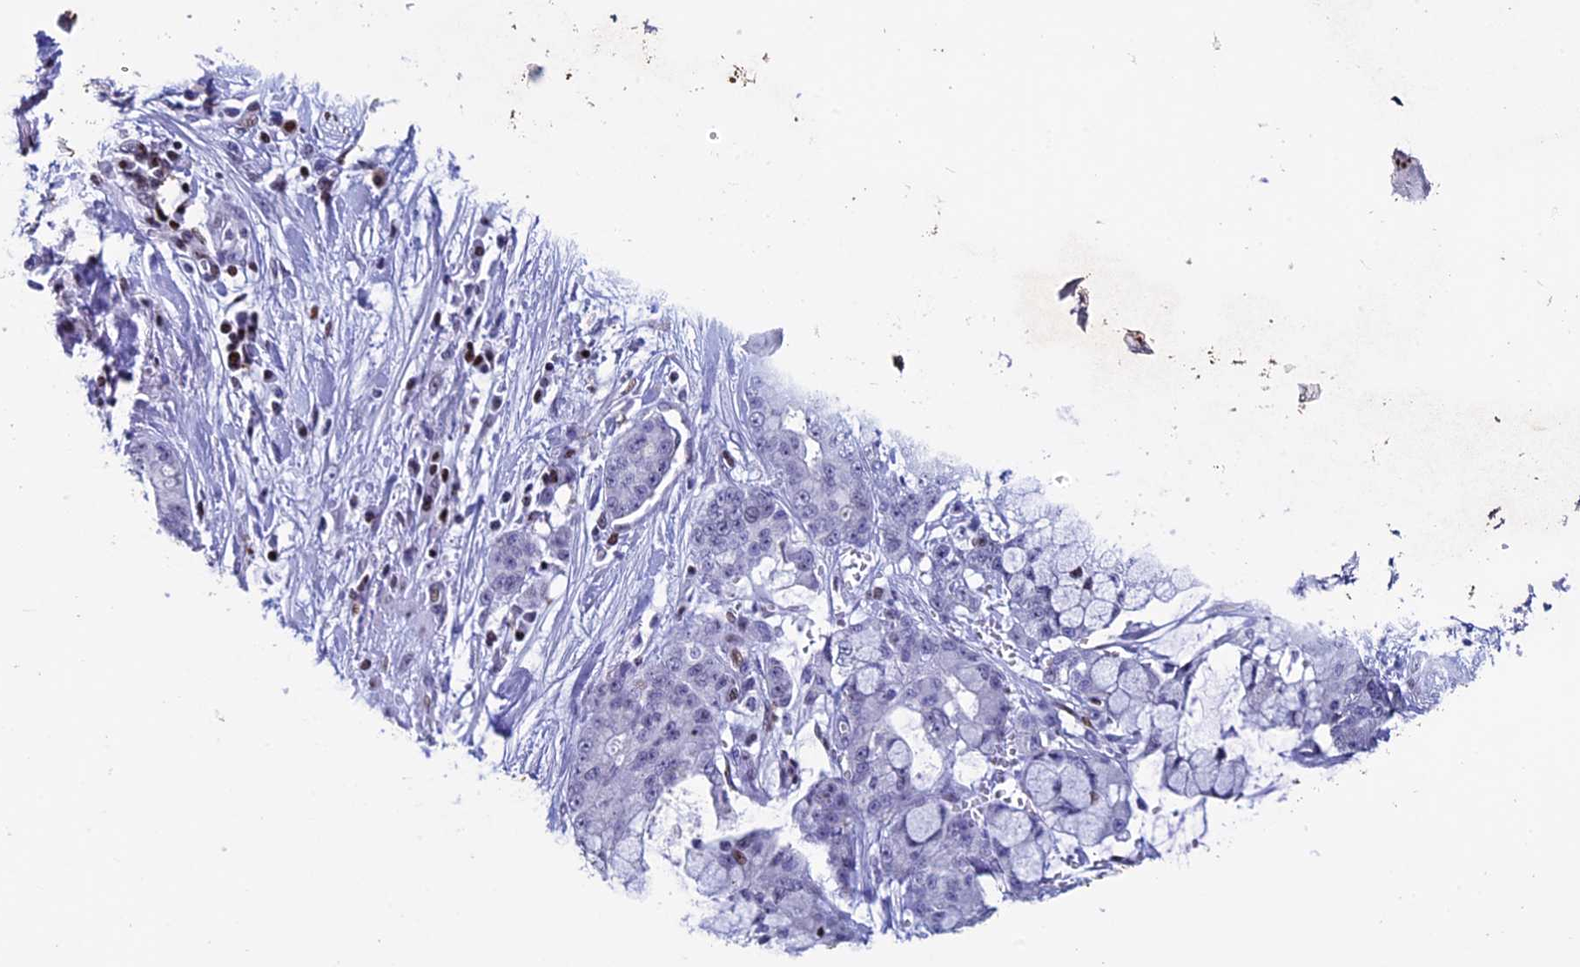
{"staining": {"intensity": "moderate", "quantity": "<25%", "location": "nuclear"}, "tissue": "pancreatic cancer", "cell_type": "Tumor cells", "image_type": "cancer", "snomed": [{"axis": "morphology", "description": "Adenocarcinoma, NOS"}, {"axis": "topography", "description": "Pancreas"}], "caption": "Tumor cells exhibit low levels of moderate nuclear positivity in about <25% of cells in human pancreatic cancer (adenocarcinoma). (DAB IHC, brown staining for protein, blue staining for nuclei).", "gene": "BTBD3", "patient": {"sex": "female", "age": 73}}